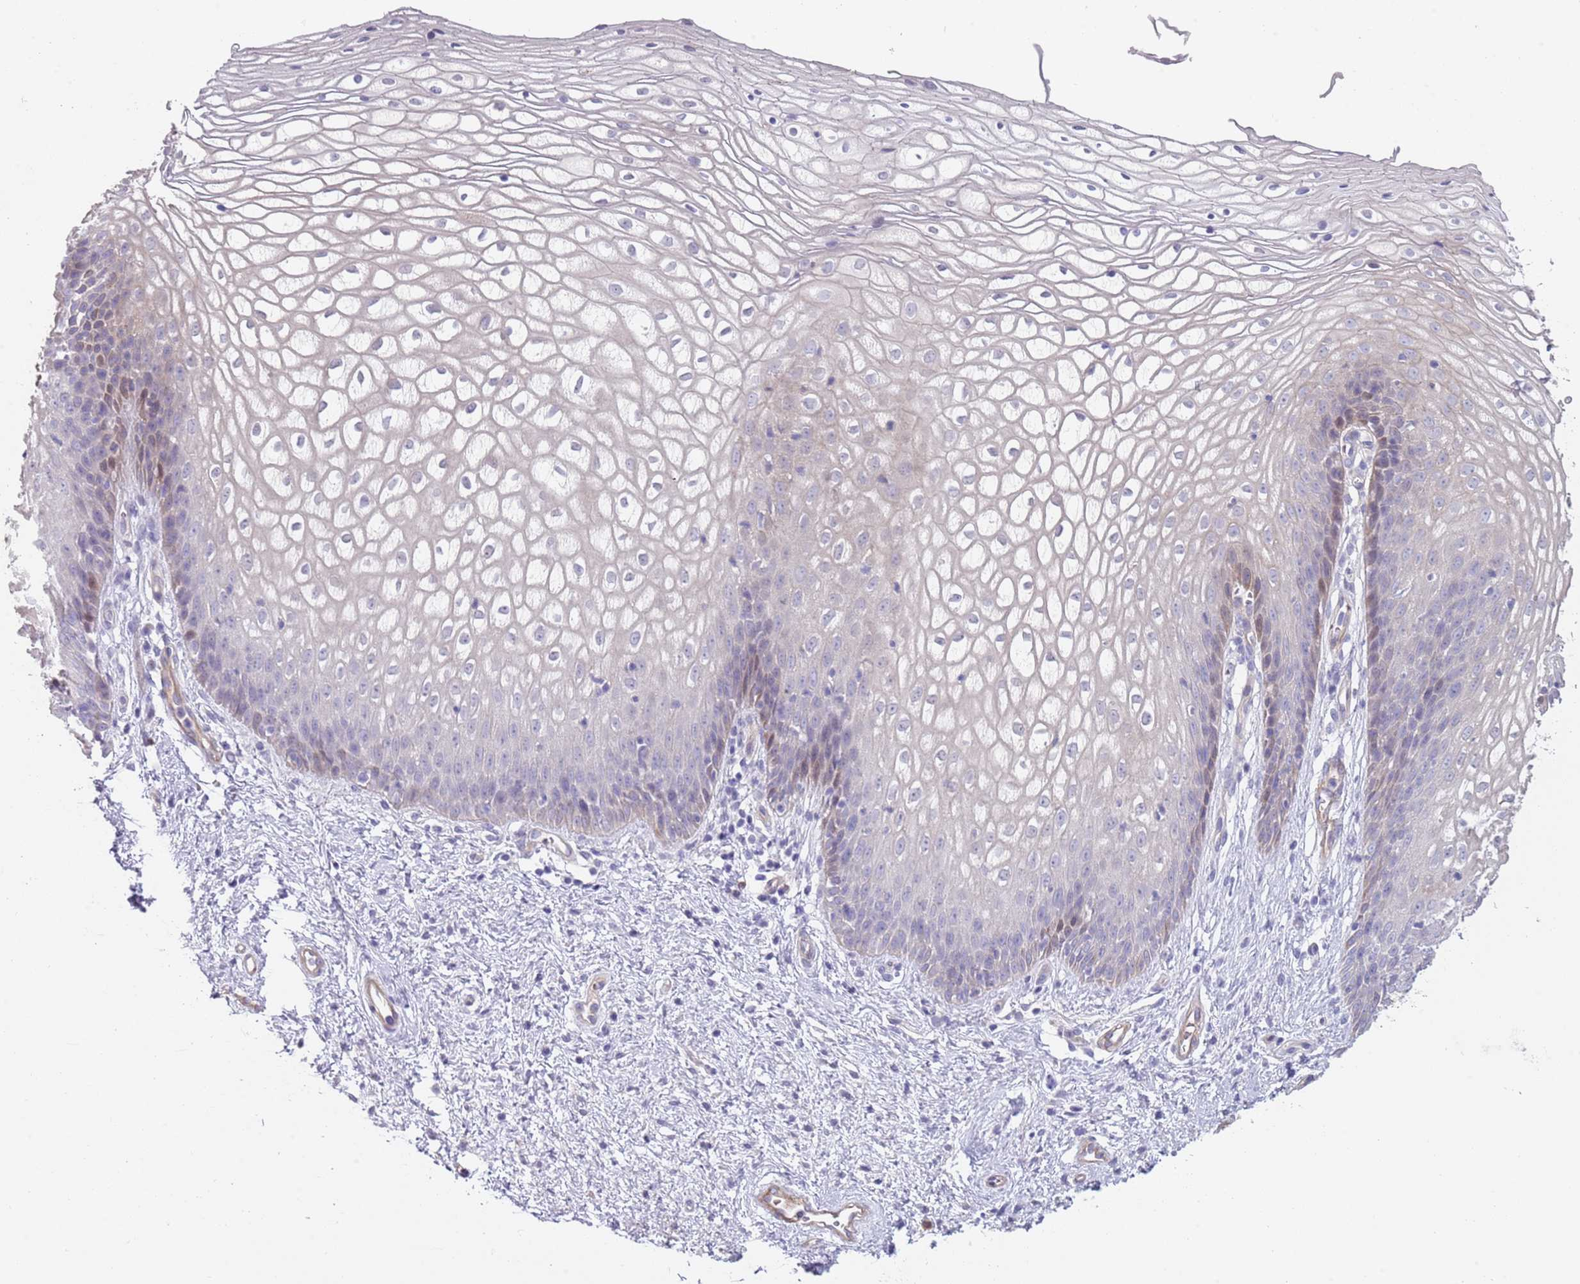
{"staining": {"intensity": "negative", "quantity": "none", "location": "none"}, "tissue": "vagina", "cell_type": "Squamous epithelial cells", "image_type": "normal", "snomed": [{"axis": "morphology", "description": "Normal tissue, NOS"}, {"axis": "topography", "description": "Vagina"}], "caption": "Immunohistochemistry (IHC) image of unremarkable vagina: human vagina stained with DAB (3,3'-diaminobenzidine) demonstrates no significant protein expression in squamous epithelial cells.", "gene": "TINAGL1", "patient": {"sex": "female", "age": 34}}